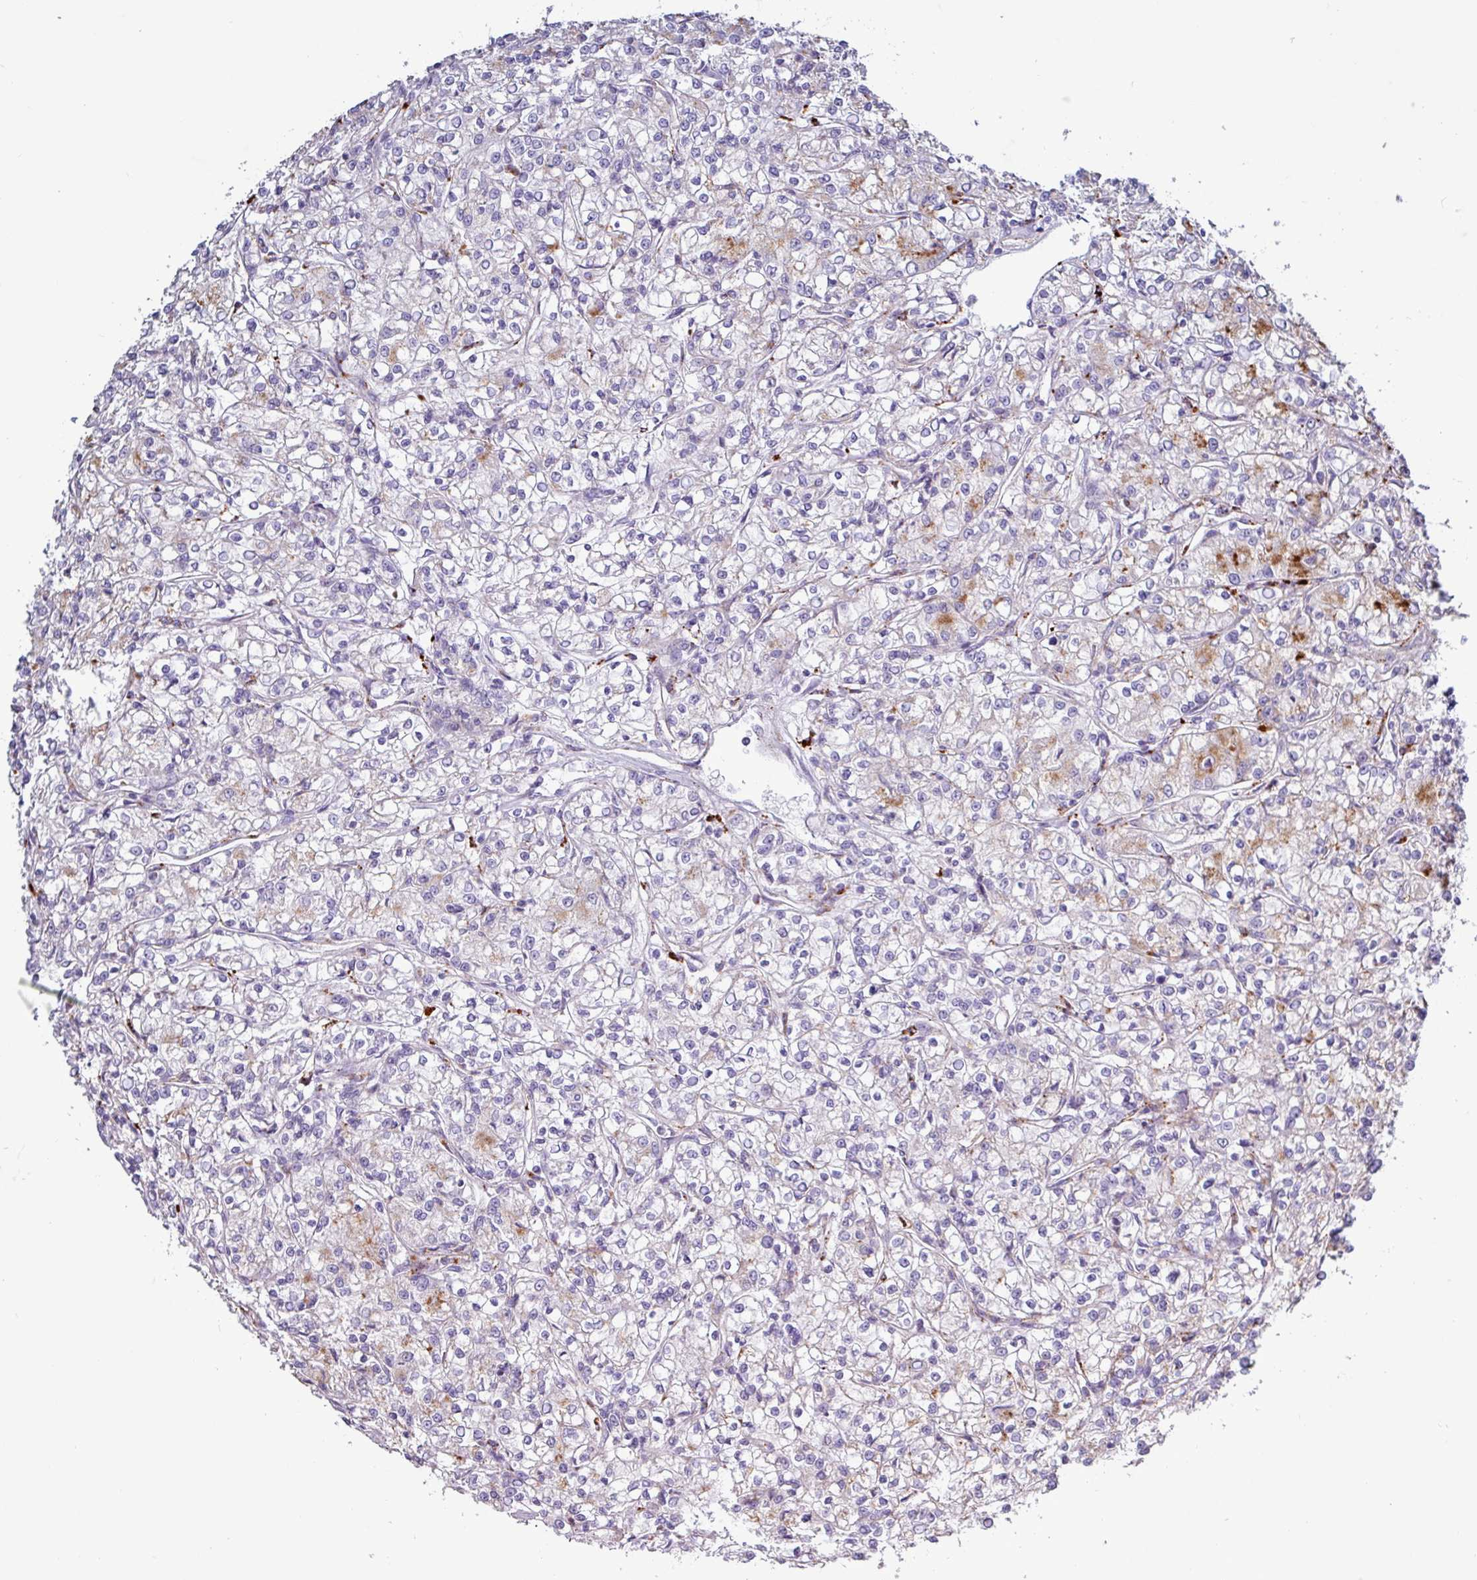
{"staining": {"intensity": "moderate", "quantity": "<25%", "location": "cytoplasmic/membranous"}, "tissue": "renal cancer", "cell_type": "Tumor cells", "image_type": "cancer", "snomed": [{"axis": "morphology", "description": "Adenocarcinoma, NOS"}, {"axis": "topography", "description": "Kidney"}], "caption": "The image displays a brown stain indicating the presence of a protein in the cytoplasmic/membranous of tumor cells in renal cancer.", "gene": "AMIGO2", "patient": {"sex": "female", "age": 59}}